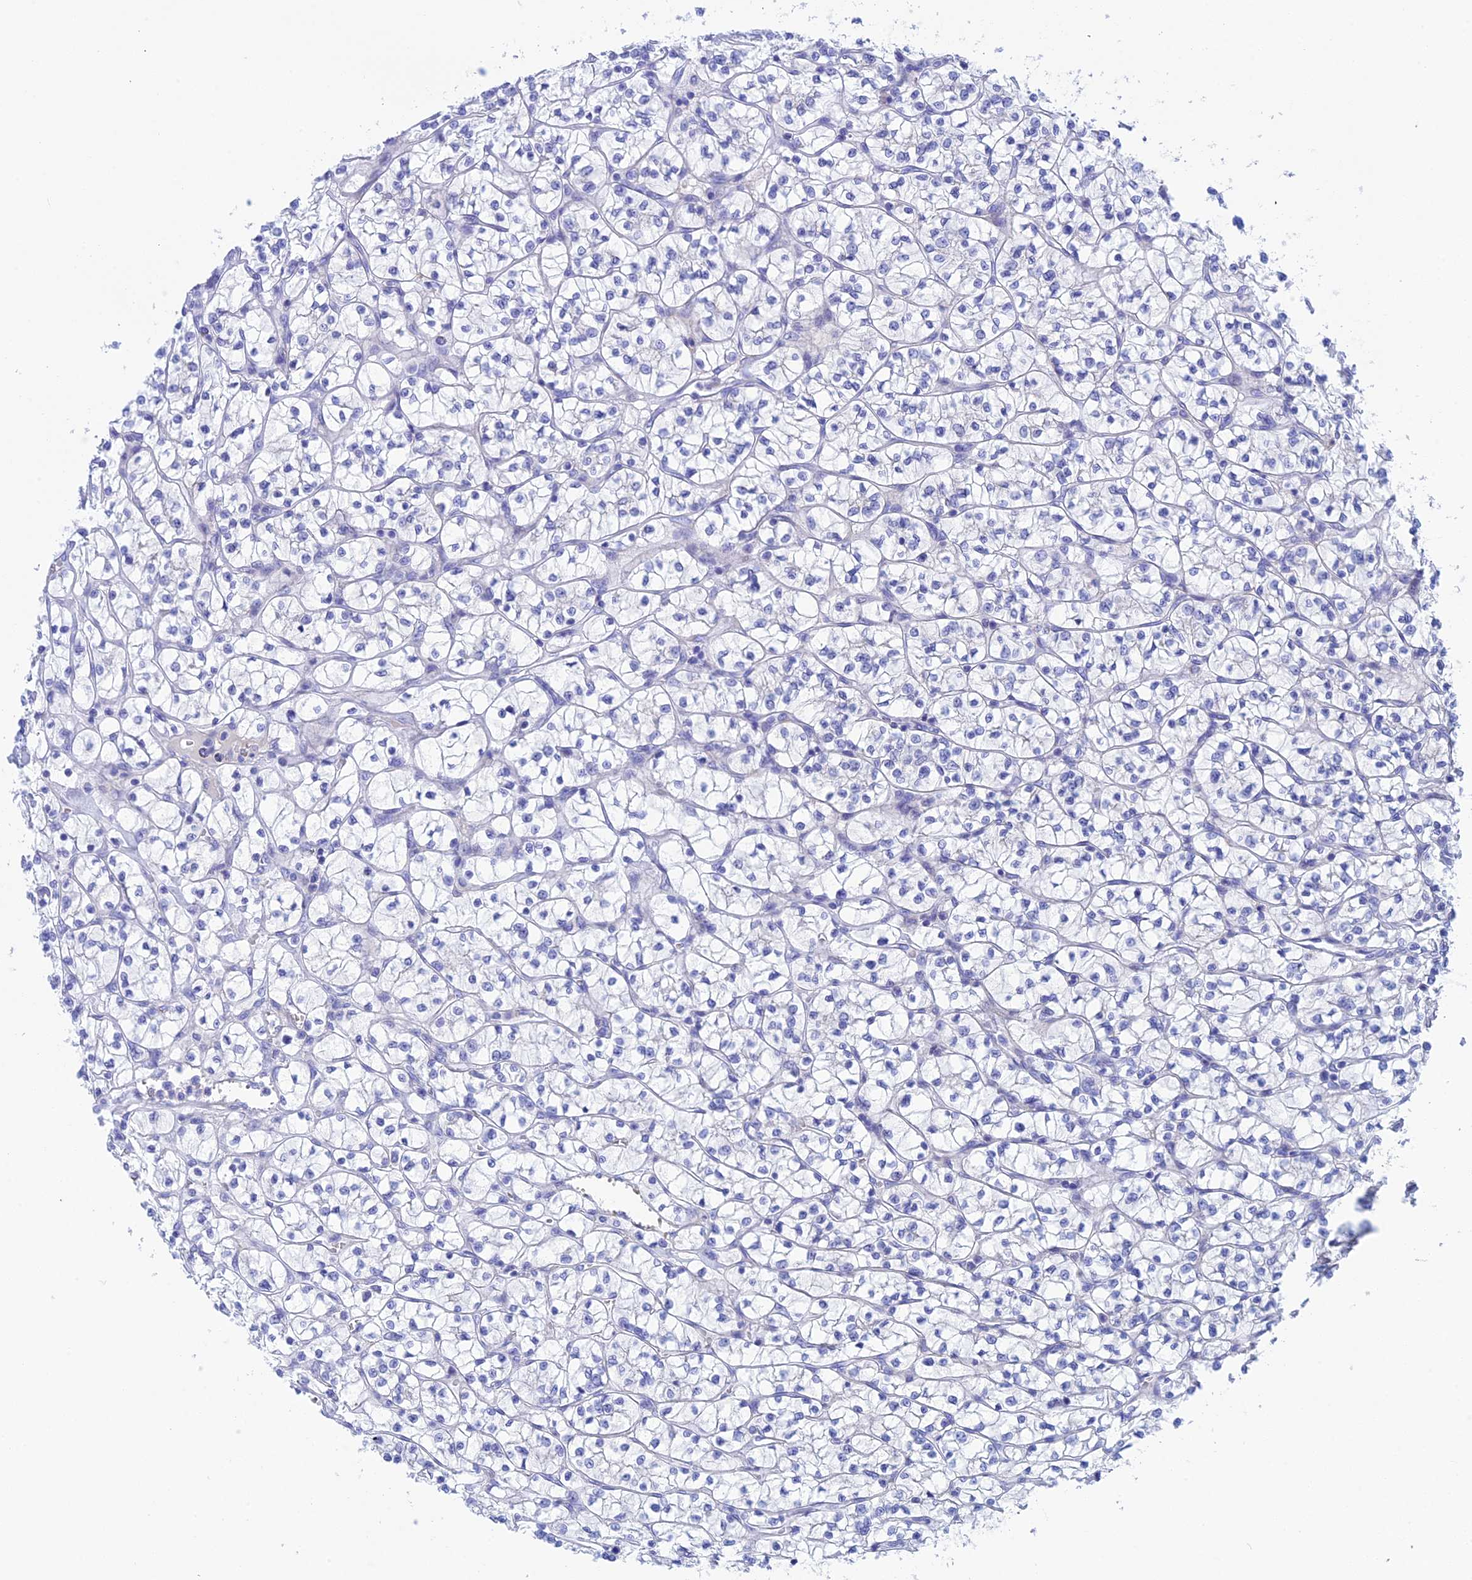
{"staining": {"intensity": "negative", "quantity": "none", "location": "none"}, "tissue": "renal cancer", "cell_type": "Tumor cells", "image_type": "cancer", "snomed": [{"axis": "morphology", "description": "Adenocarcinoma, NOS"}, {"axis": "topography", "description": "Kidney"}], "caption": "Immunohistochemistry photomicrograph of renal cancer stained for a protein (brown), which reveals no positivity in tumor cells.", "gene": "ERICH4", "patient": {"sex": "female", "age": 64}}